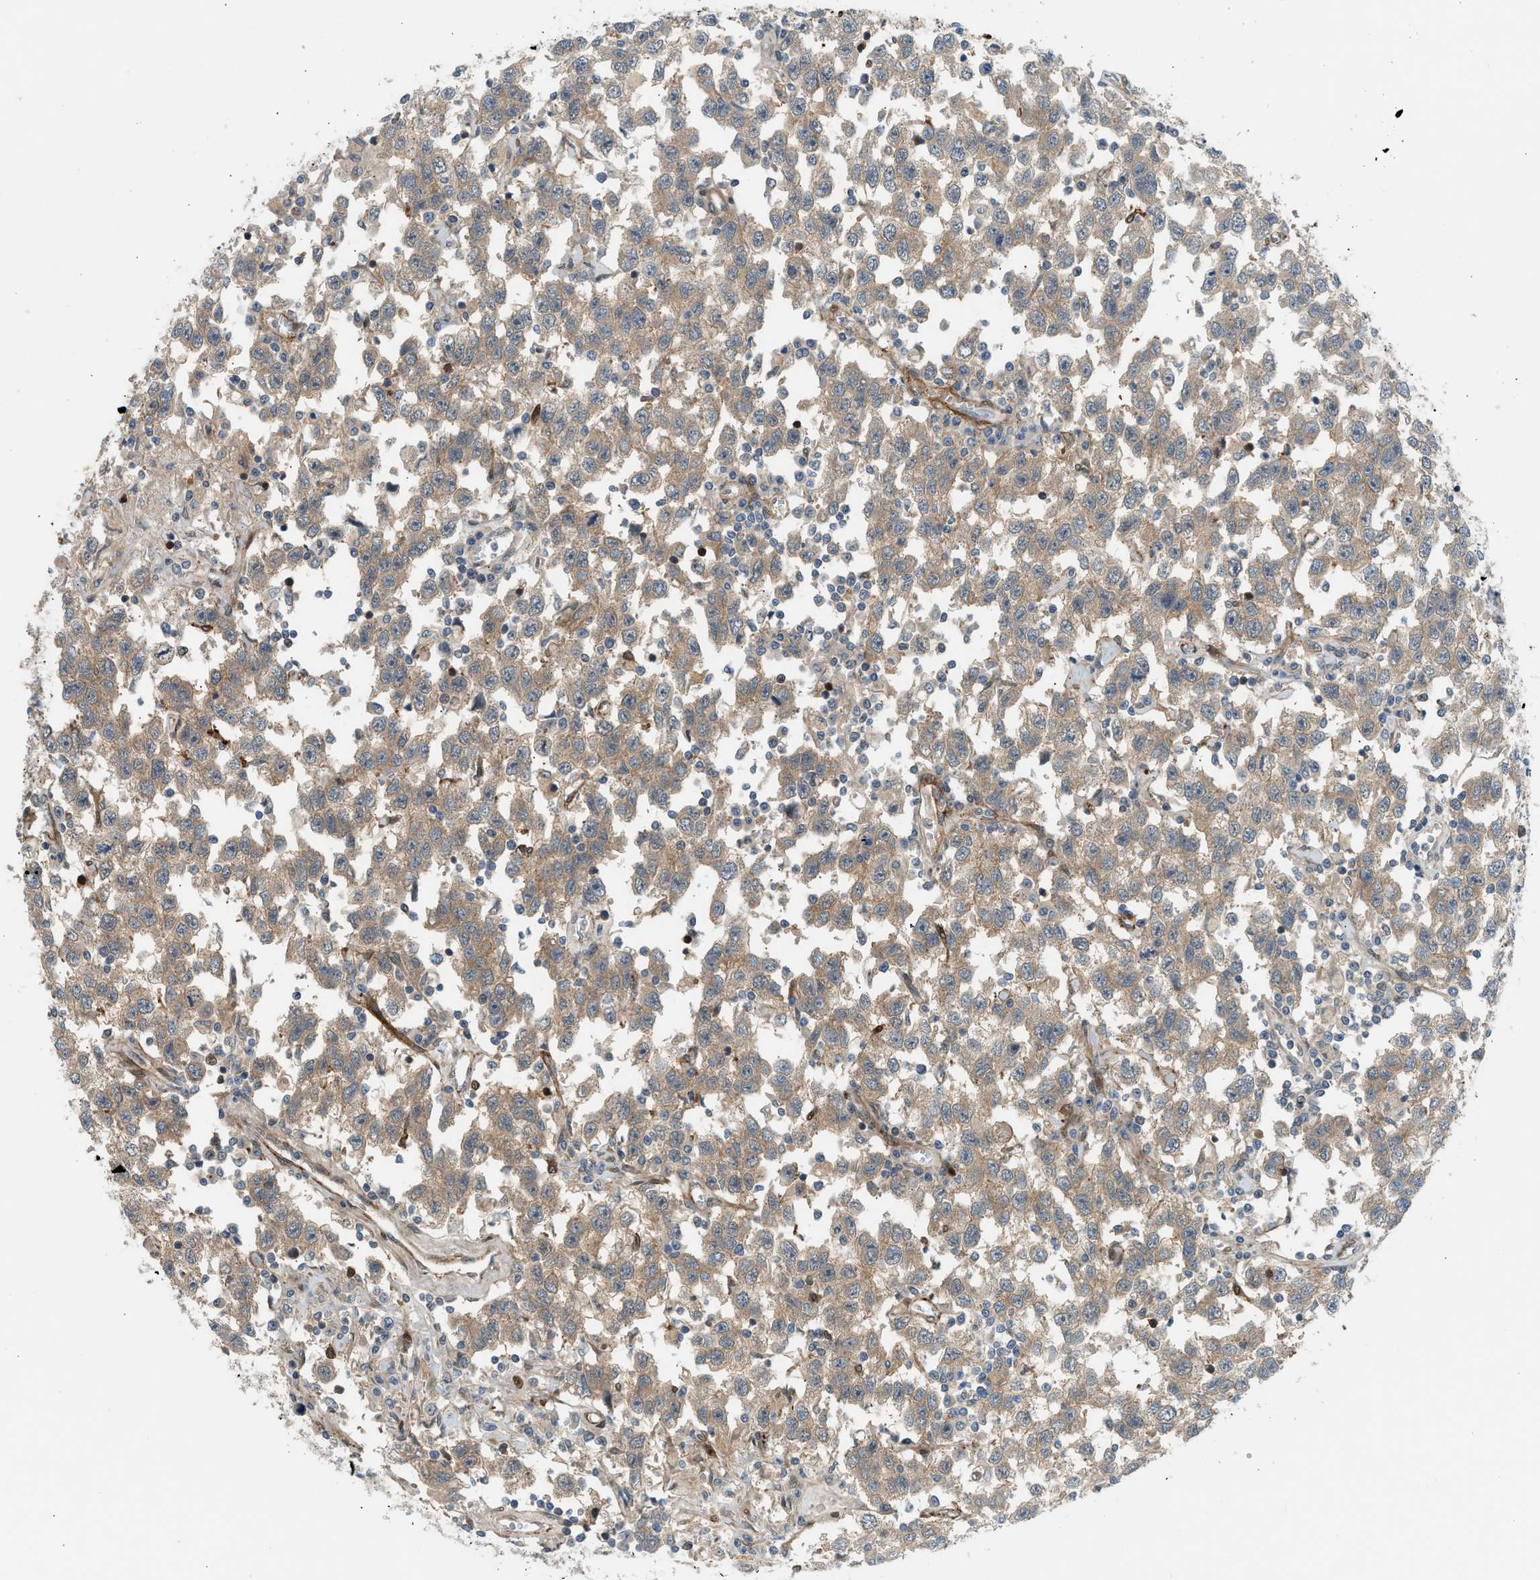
{"staining": {"intensity": "moderate", "quantity": ">75%", "location": "cytoplasmic/membranous"}, "tissue": "testis cancer", "cell_type": "Tumor cells", "image_type": "cancer", "snomed": [{"axis": "morphology", "description": "Seminoma, NOS"}, {"axis": "topography", "description": "Testis"}], "caption": "Immunohistochemistry (IHC) (DAB (3,3'-diaminobenzidine)) staining of testis cancer reveals moderate cytoplasmic/membranous protein staining in approximately >75% of tumor cells.", "gene": "EDNRA", "patient": {"sex": "male", "age": 41}}